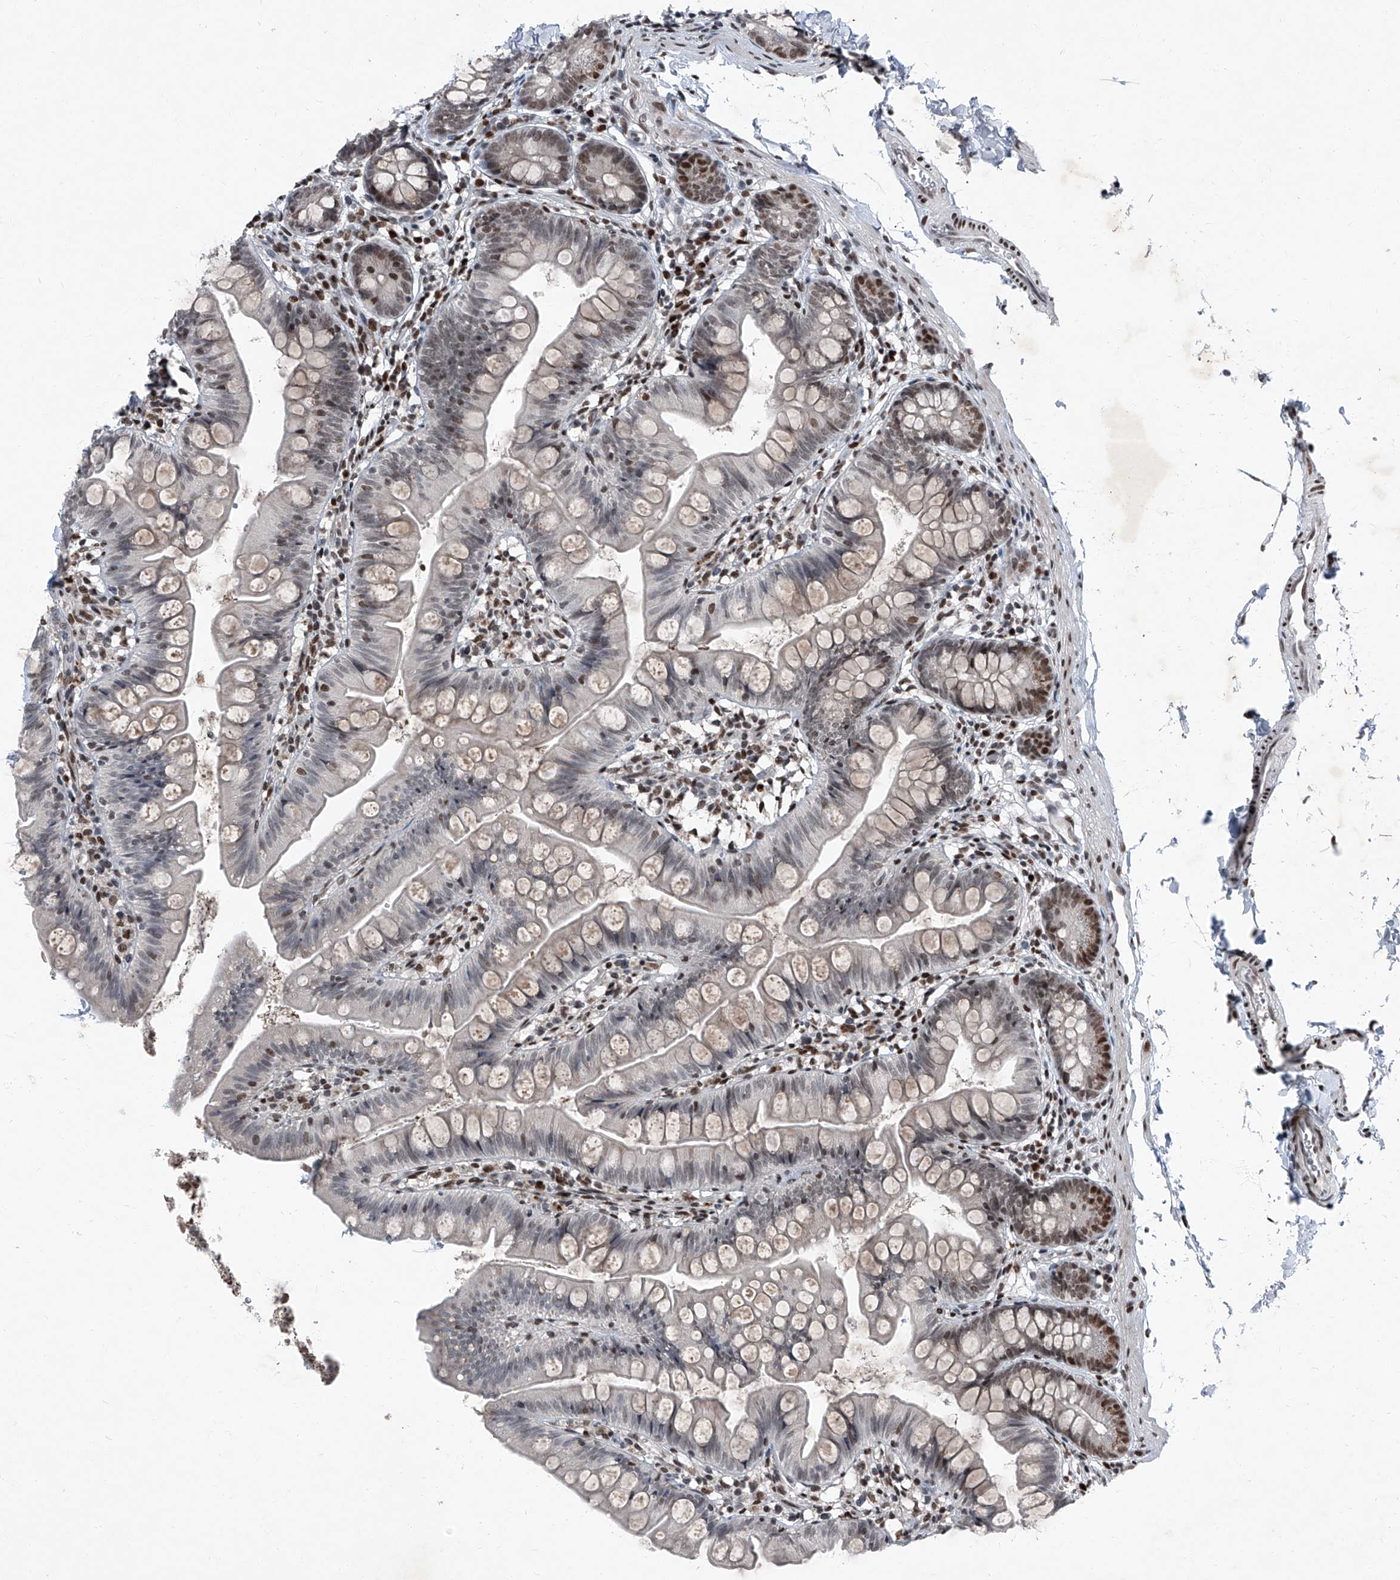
{"staining": {"intensity": "moderate", "quantity": "25%-75%", "location": "nuclear"}, "tissue": "small intestine", "cell_type": "Glandular cells", "image_type": "normal", "snomed": [{"axis": "morphology", "description": "Normal tissue, NOS"}, {"axis": "topography", "description": "Small intestine"}], "caption": "This image shows immunohistochemistry (IHC) staining of benign small intestine, with medium moderate nuclear staining in about 25%-75% of glandular cells.", "gene": "BMI1", "patient": {"sex": "male", "age": 7}}